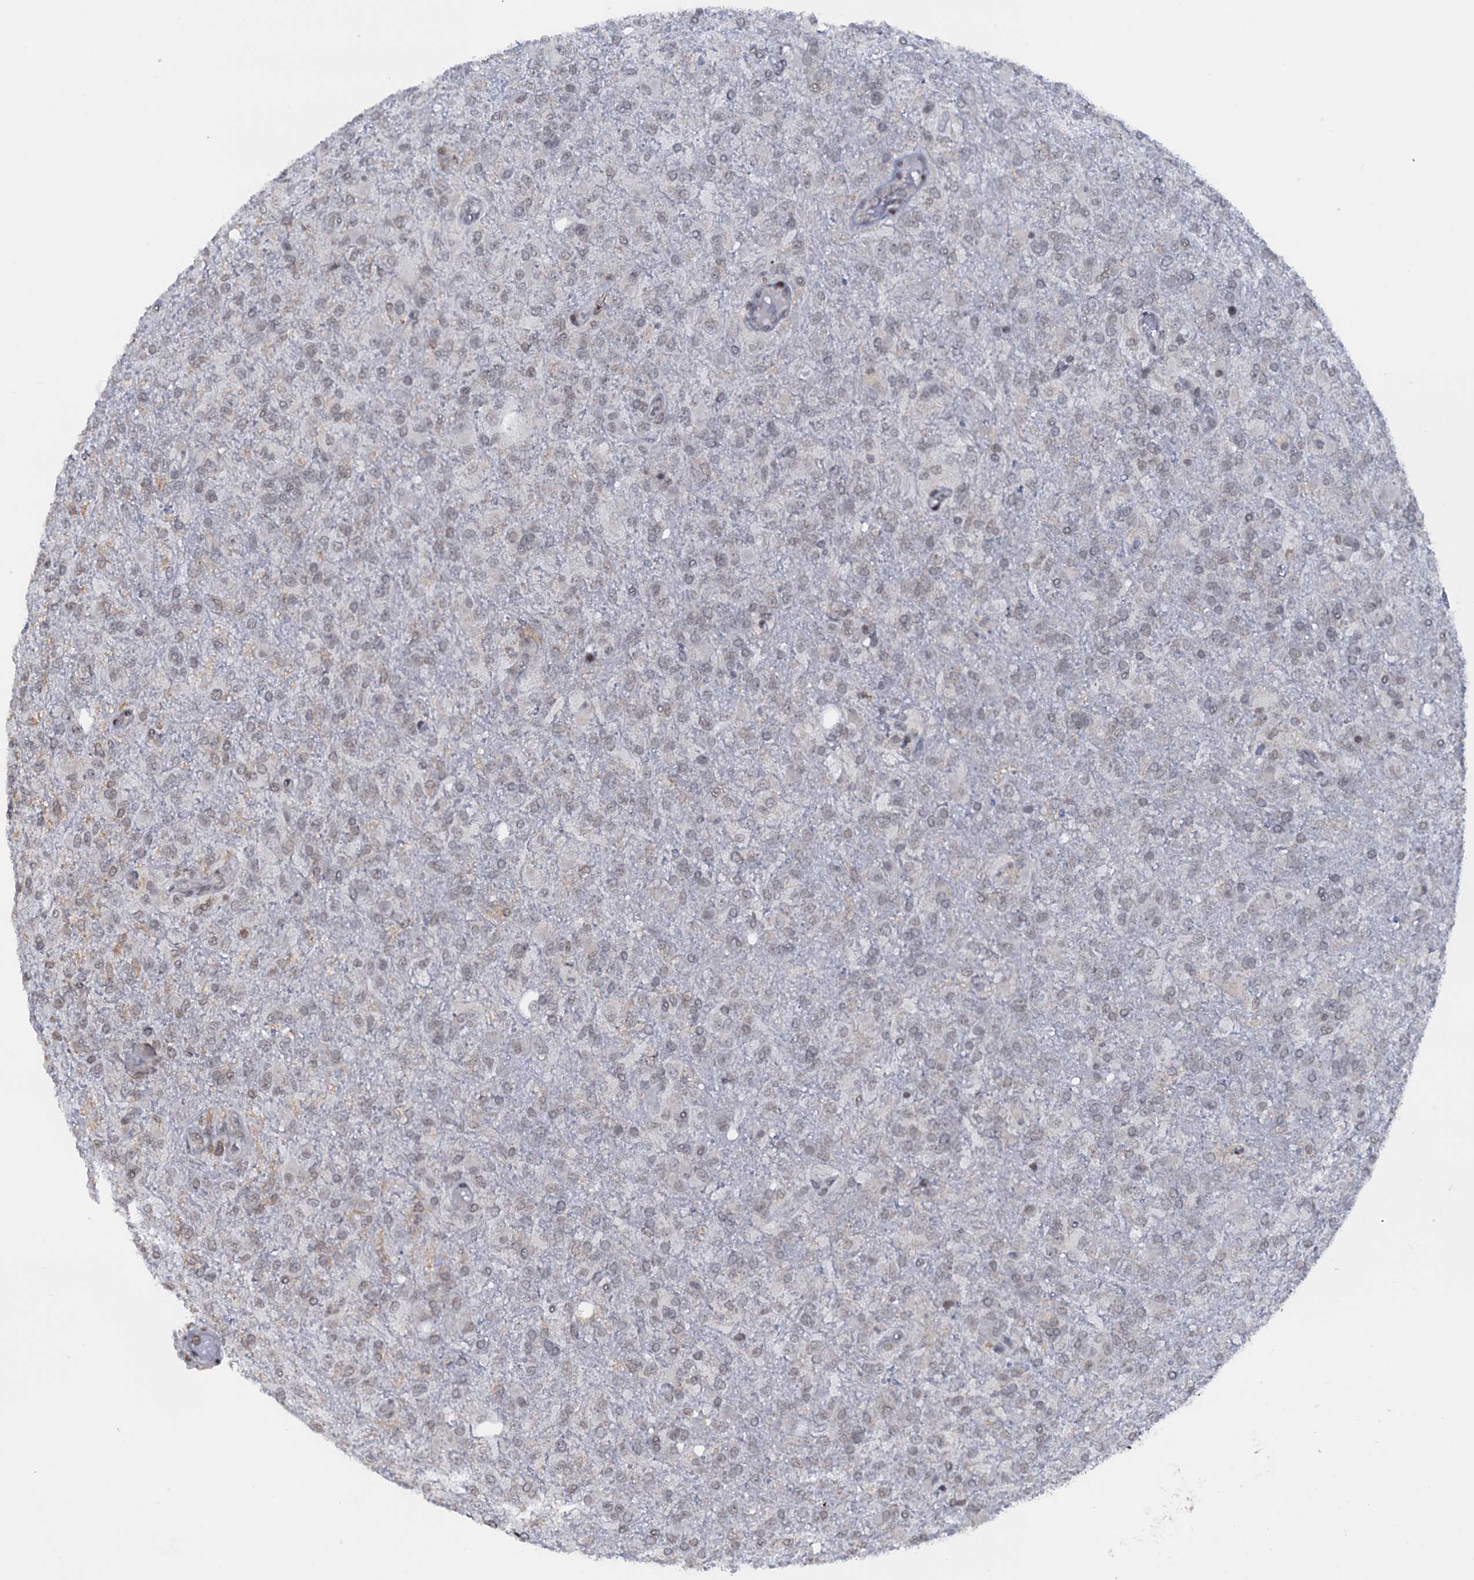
{"staining": {"intensity": "negative", "quantity": "none", "location": "none"}, "tissue": "glioma", "cell_type": "Tumor cells", "image_type": "cancer", "snomed": [{"axis": "morphology", "description": "Glioma, malignant, High grade"}, {"axis": "topography", "description": "Brain"}], "caption": "Human malignant glioma (high-grade) stained for a protein using immunohistochemistry reveals no positivity in tumor cells.", "gene": "FYB1", "patient": {"sex": "female", "age": 74}}